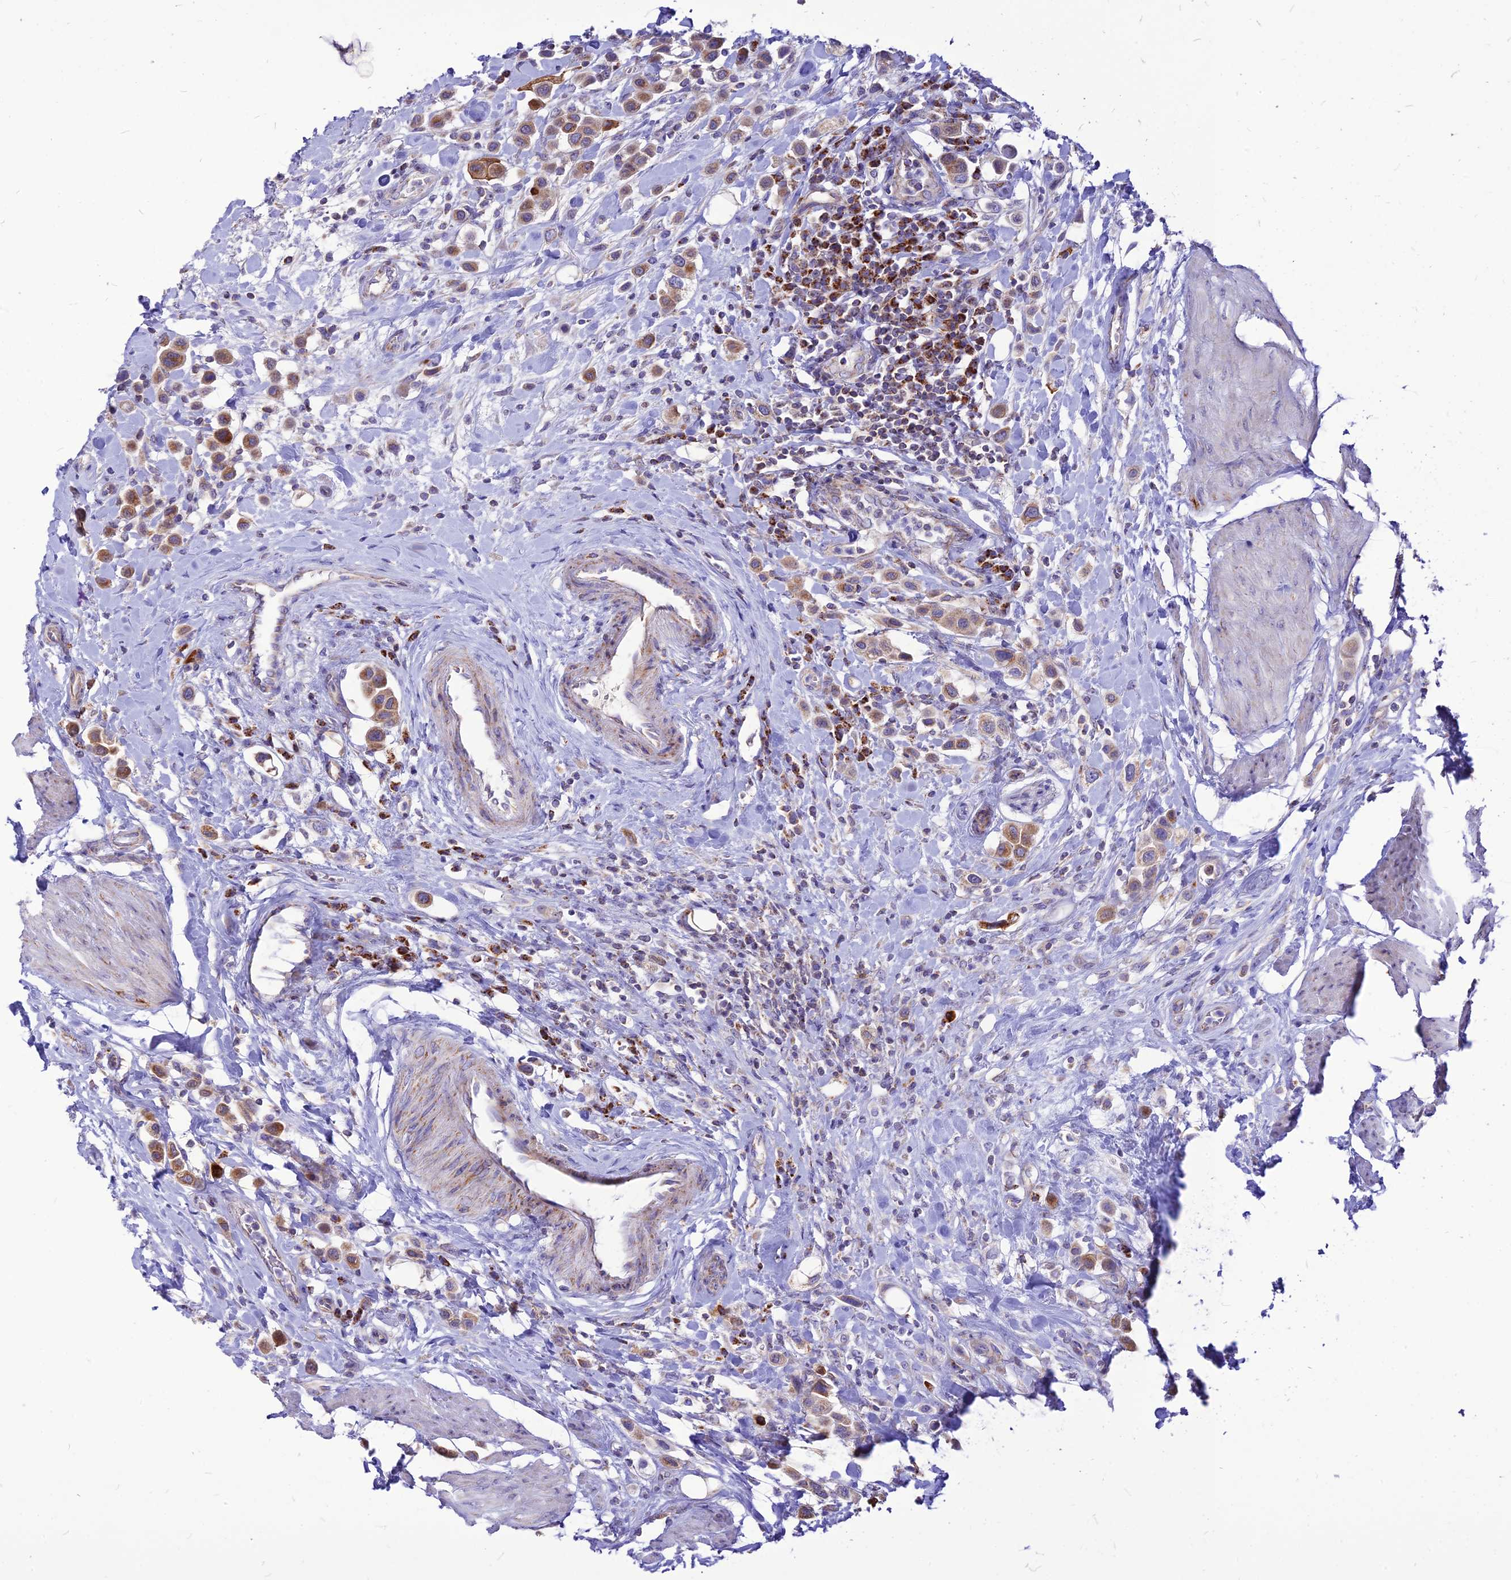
{"staining": {"intensity": "moderate", "quantity": ">75%", "location": "cytoplasmic/membranous"}, "tissue": "urothelial cancer", "cell_type": "Tumor cells", "image_type": "cancer", "snomed": [{"axis": "morphology", "description": "Urothelial carcinoma, High grade"}, {"axis": "topography", "description": "Urinary bladder"}], "caption": "Human urothelial cancer stained for a protein (brown) reveals moderate cytoplasmic/membranous positive positivity in approximately >75% of tumor cells.", "gene": "ECI1", "patient": {"sex": "male", "age": 50}}